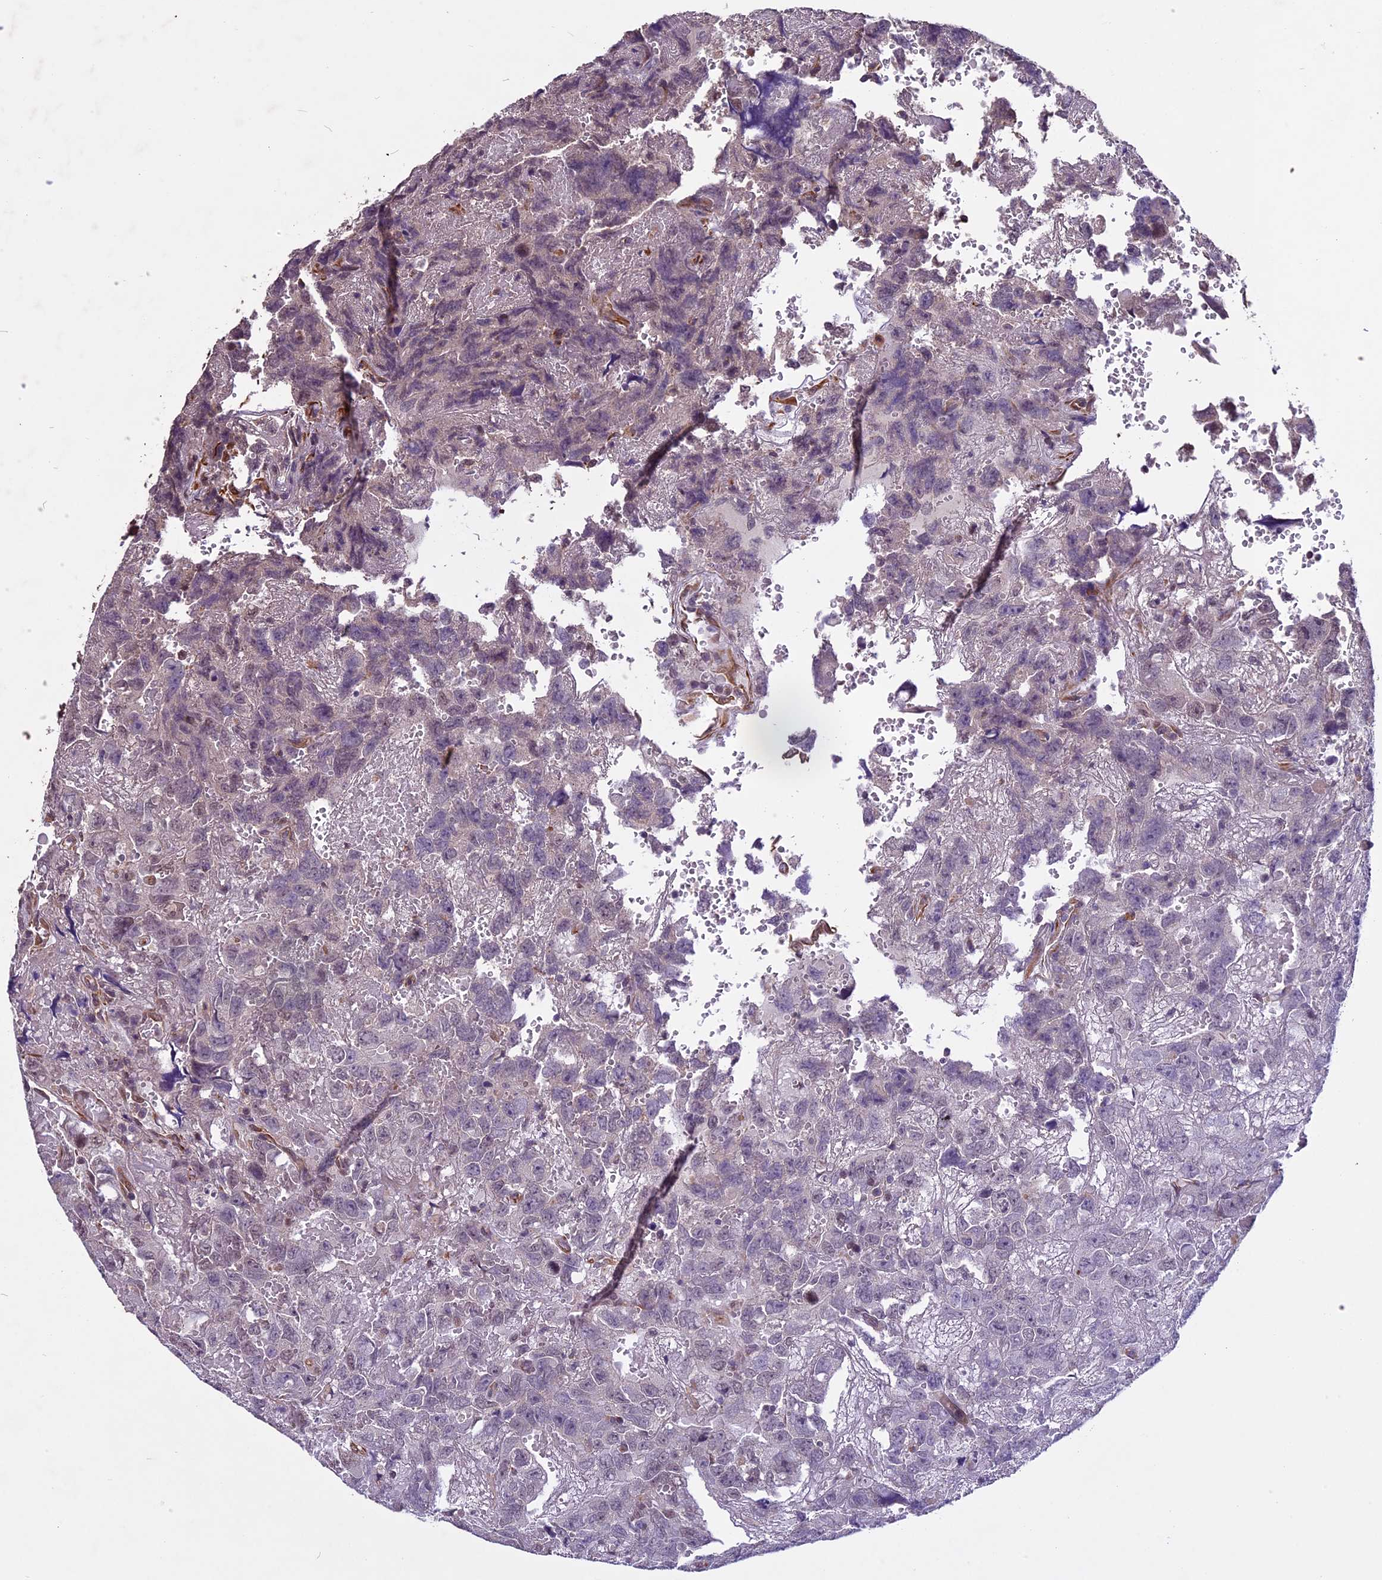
{"staining": {"intensity": "weak", "quantity": "25%-75%", "location": "nuclear"}, "tissue": "testis cancer", "cell_type": "Tumor cells", "image_type": "cancer", "snomed": [{"axis": "morphology", "description": "Carcinoma, Embryonal, NOS"}, {"axis": "topography", "description": "Testis"}], "caption": "This histopathology image exhibits immunohistochemistry (IHC) staining of human testis cancer (embryonal carcinoma), with low weak nuclear positivity in approximately 25%-75% of tumor cells.", "gene": "C3orf70", "patient": {"sex": "male", "age": 45}}